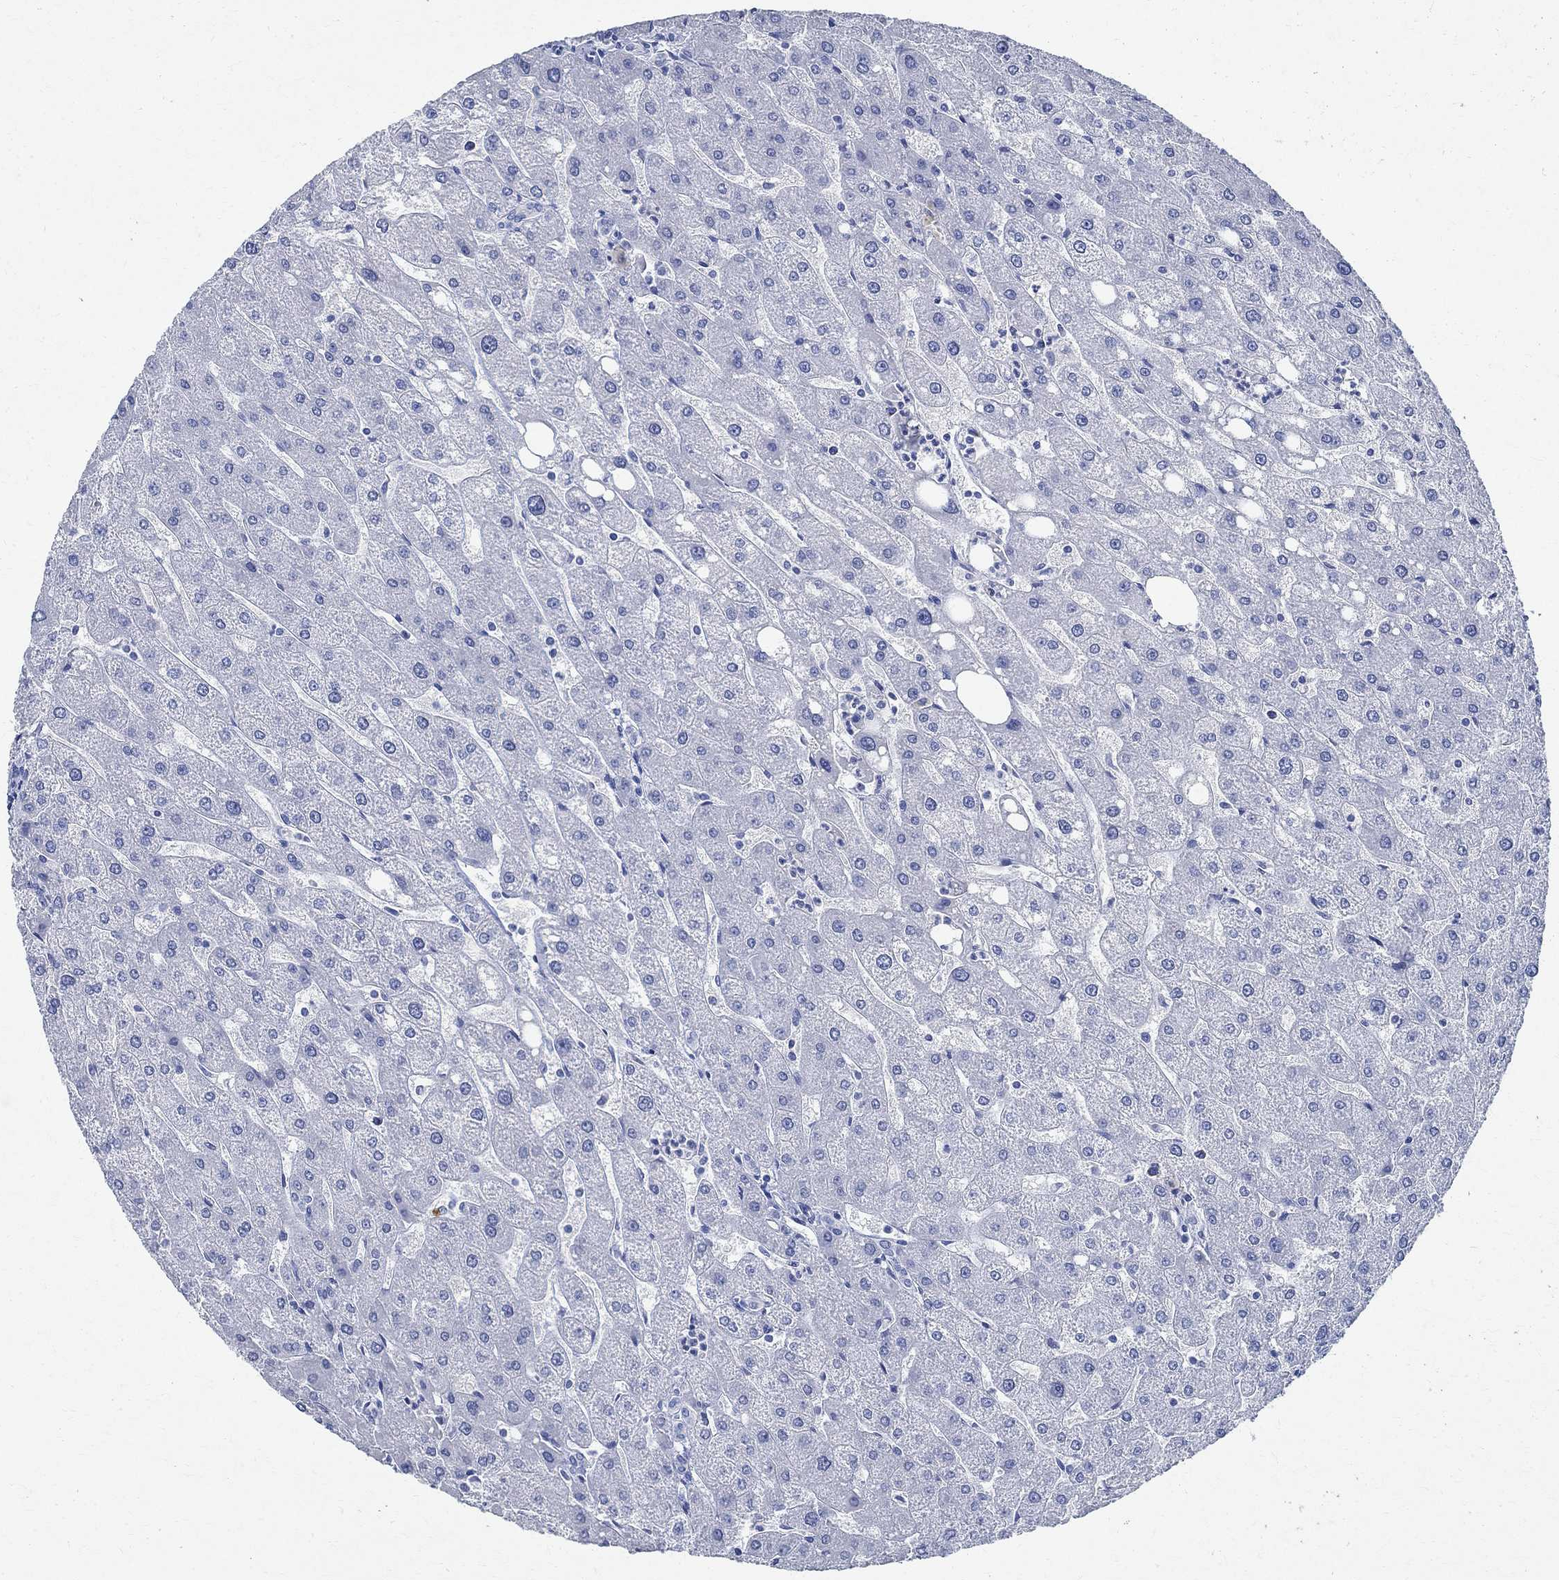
{"staining": {"intensity": "negative", "quantity": "none", "location": "none"}, "tissue": "liver", "cell_type": "Cholangiocytes", "image_type": "normal", "snomed": [{"axis": "morphology", "description": "Normal tissue, NOS"}, {"axis": "topography", "description": "Liver"}], "caption": "An IHC micrograph of normal liver is shown. There is no staining in cholangiocytes of liver. Brightfield microscopy of IHC stained with DAB (brown) and hematoxylin (blue), captured at high magnification.", "gene": "TMEM221", "patient": {"sex": "male", "age": 67}}